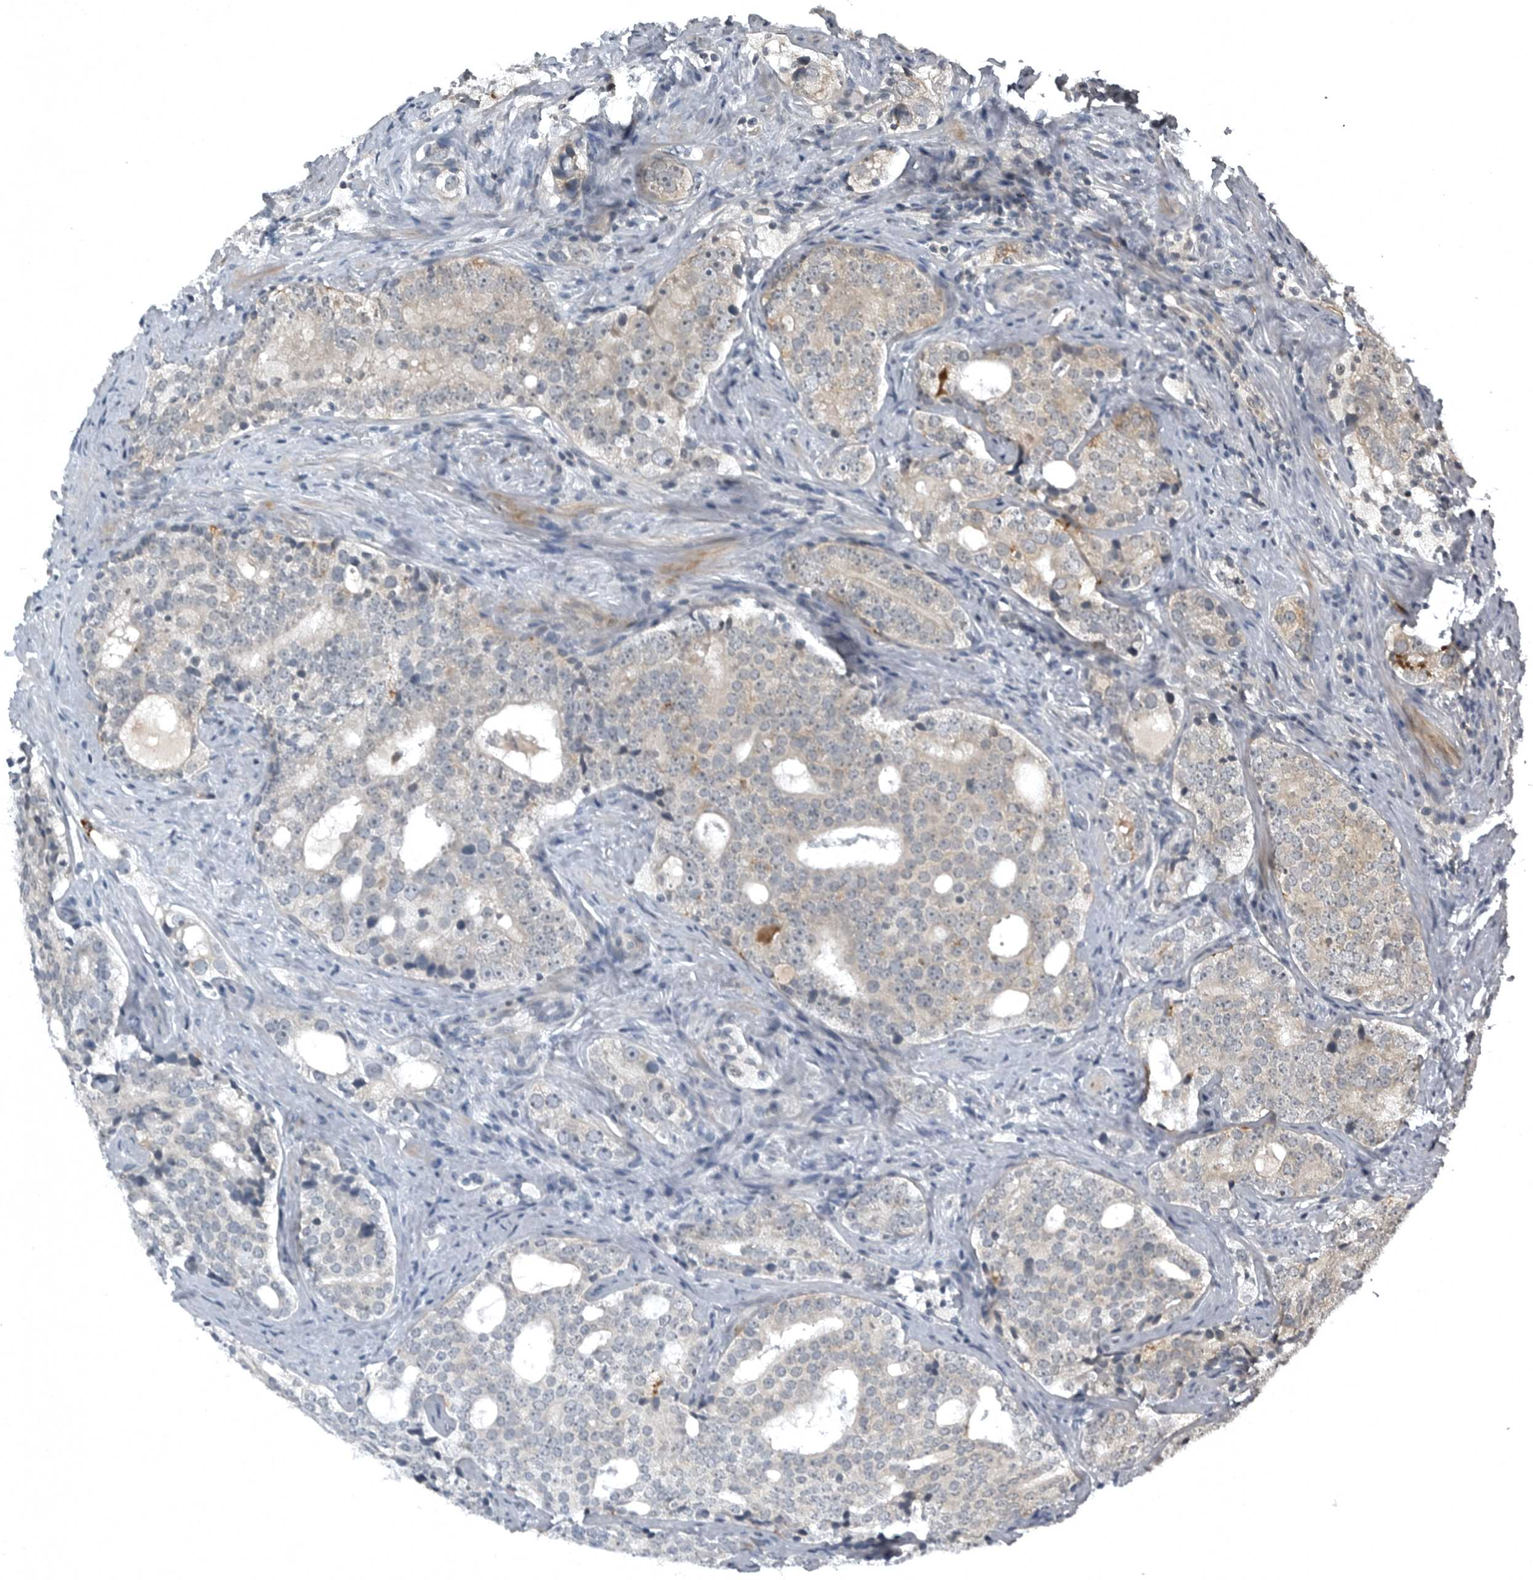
{"staining": {"intensity": "weak", "quantity": "<25%", "location": "cytoplasmic/membranous"}, "tissue": "prostate cancer", "cell_type": "Tumor cells", "image_type": "cancer", "snomed": [{"axis": "morphology", "description": "Adenocarcinoma, High grade"}, {"axis": "topography", "description": "Prostate"}], "caption": "The image reveals no staining of tumor cells in prostate cancer (high-grade adenocarcinoma).", "gene": "GAK", "patient": {"sex": "male", "age": 56}}